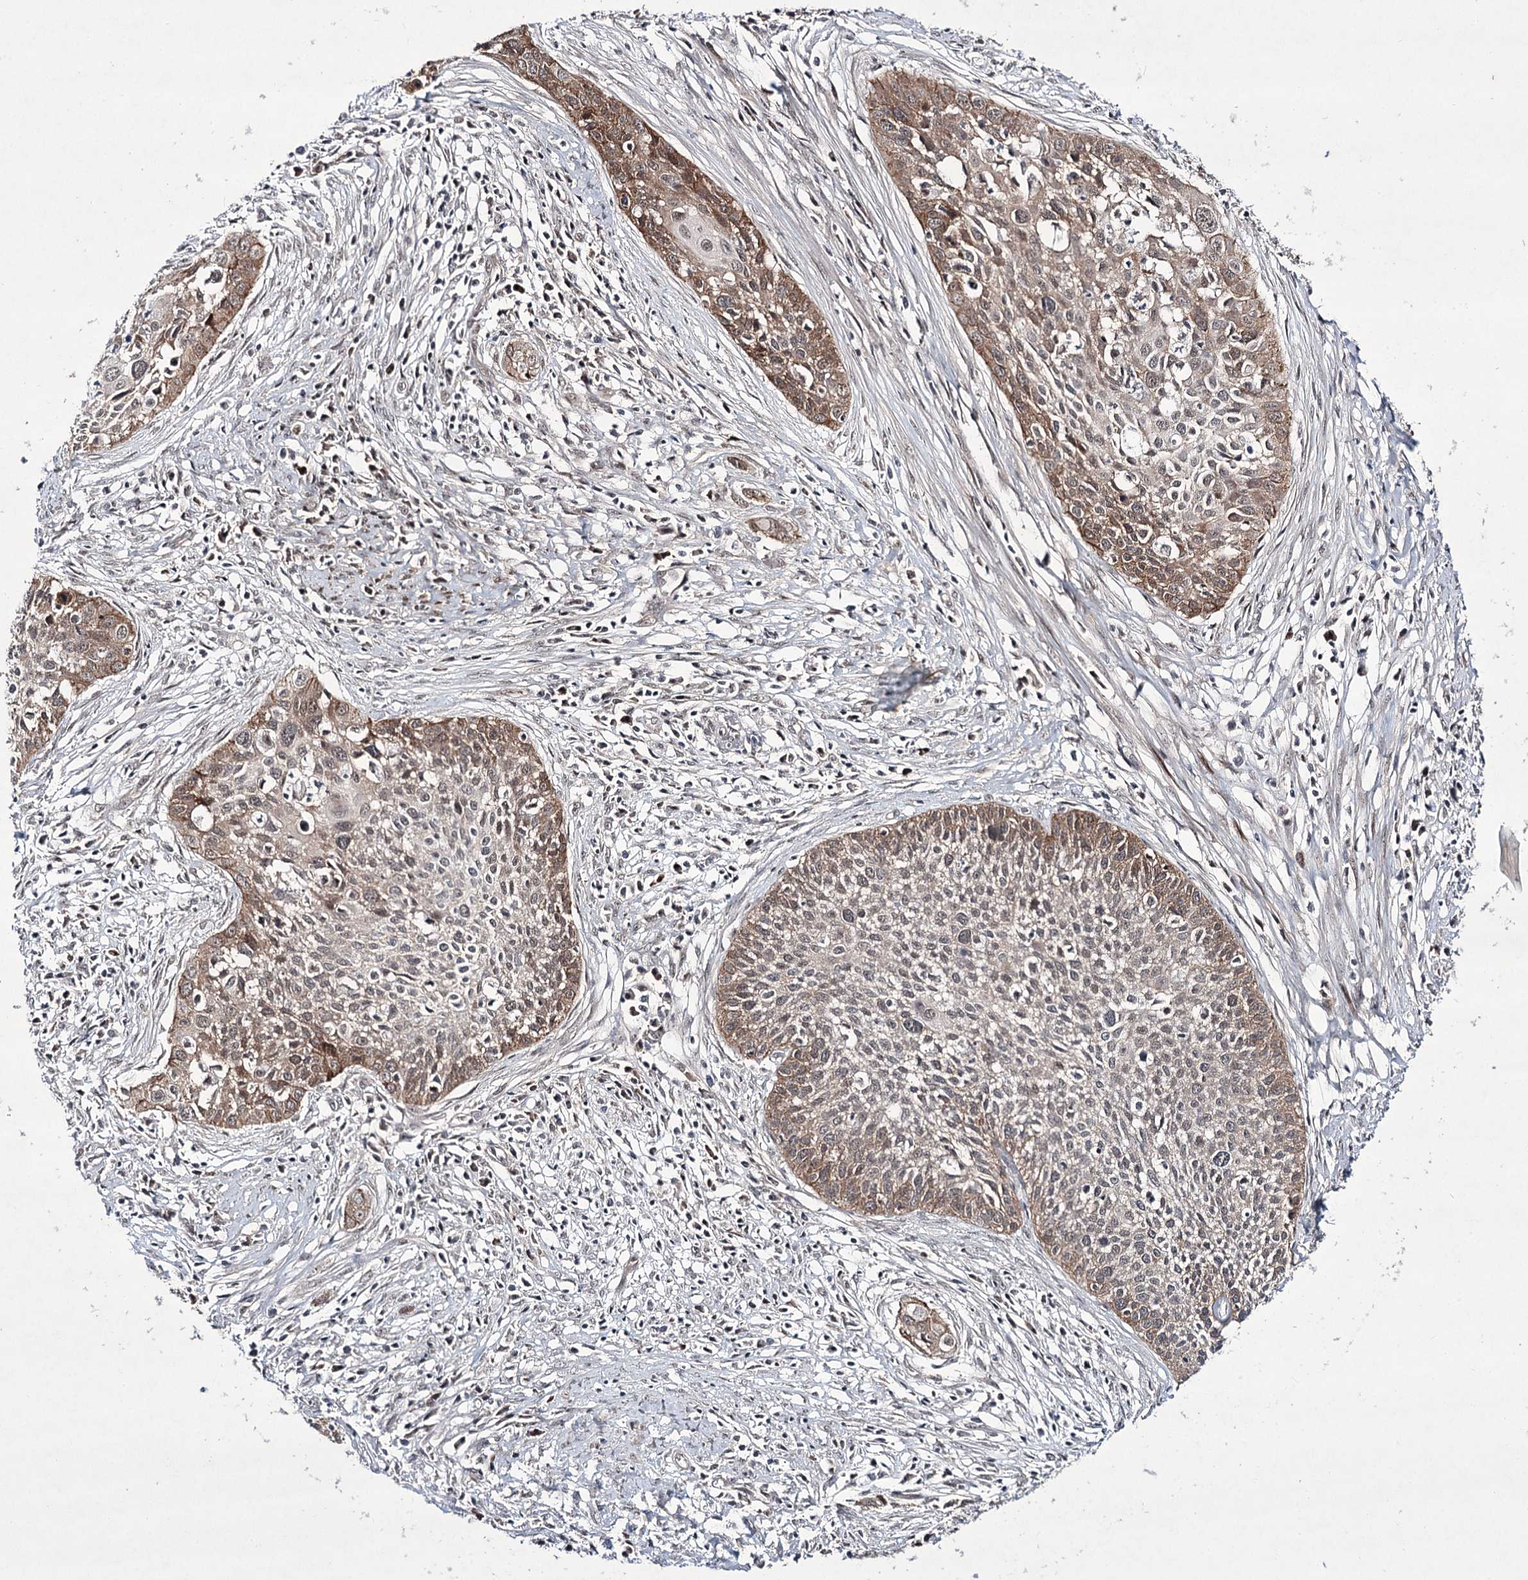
{"staining": {"intensity": "moderate", "quantity": "25%-75%", "location": "cytoplasmic/membranous"}, "tissue": "cervical cancer", "cell_type": "Tumor cells", "image_type": "cancer", "snomed": [{"axis": "morphology", "description": "Squamous cell carcinoma, NOS"}, {"axis": "topography", "description": "Cervix"}], "caption": "DAB (3,3'-diaminobenzidine) immunohistochemical staining of human cervical cancer demonstrates moderate cytoplasmic/membranous protein staining in approximately 25%-75% of tumor cells.", "gene": "HOXC11", "patient": {"sex": "female", "age": 34}}